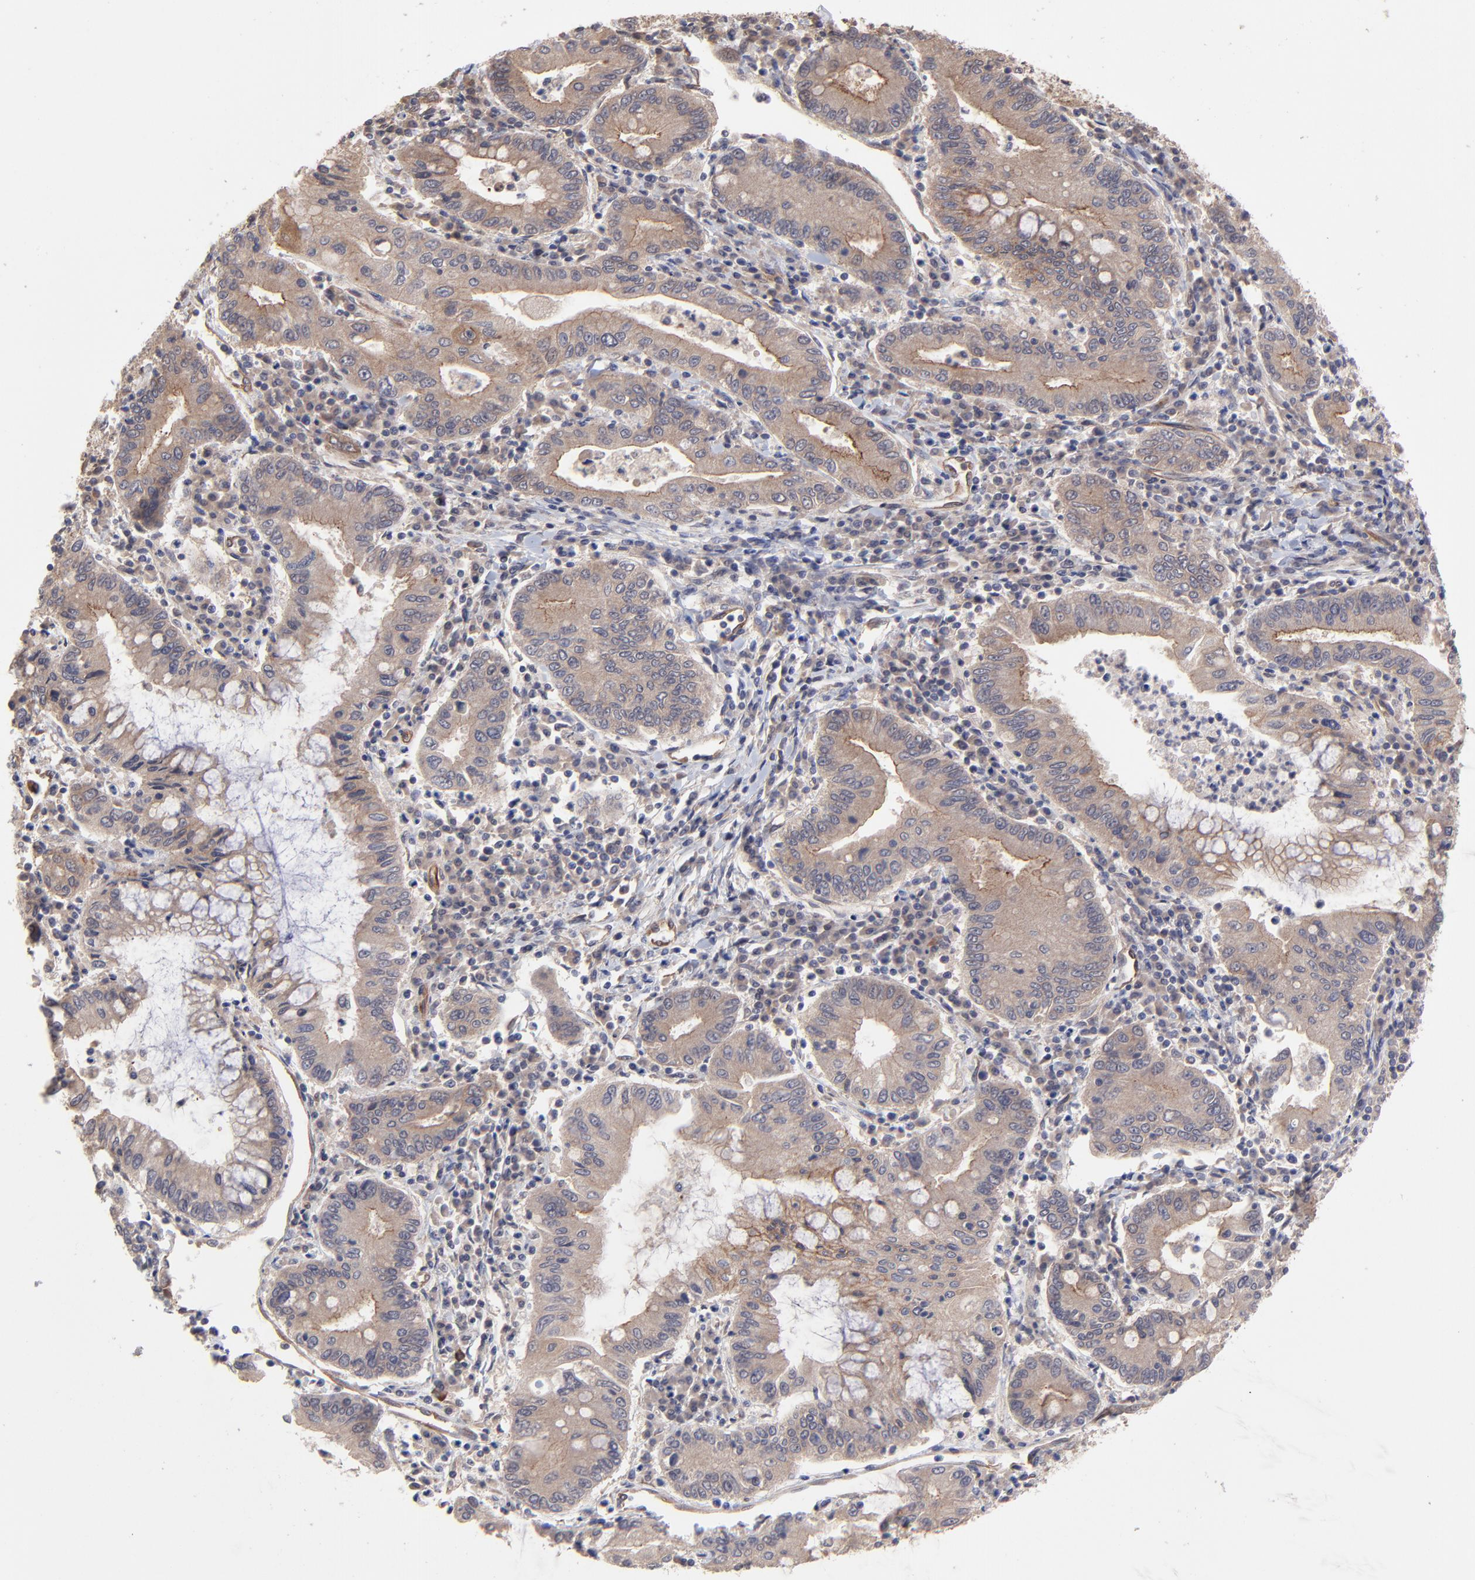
{"staining": {"intensity": "moderate", "quantity": "25%-75%", "location": "cytoplasmic/membranous"}, "tissue": "stomach cancer", "cell_type": "Tumor cells", "image_type": "cancer", "snomed": [{"axis": "morphology", "description": "Normal tissue, NOS"}, {"axis": "morphology", "description": "Adenocarcinoma, NOS"}, {"axis": "topography", "description": "Esophagus"}, {"axis": "topography", "description": "Stomach, upper"}, {"axis": "topography", "description": "Peripheral nerve tissue"}], "caption": "Protein expression analysis of stomach cancer demonstrates moderate cytoplasmic/membranous staining in approximately 25%-75% of tumor cells. Immunohistochemistry (ihc) stains the protein of interest in brown and the nuclei are stained blue.", "gene": "ZNF780B", "patient": {"sex": "male", "age": 62}}